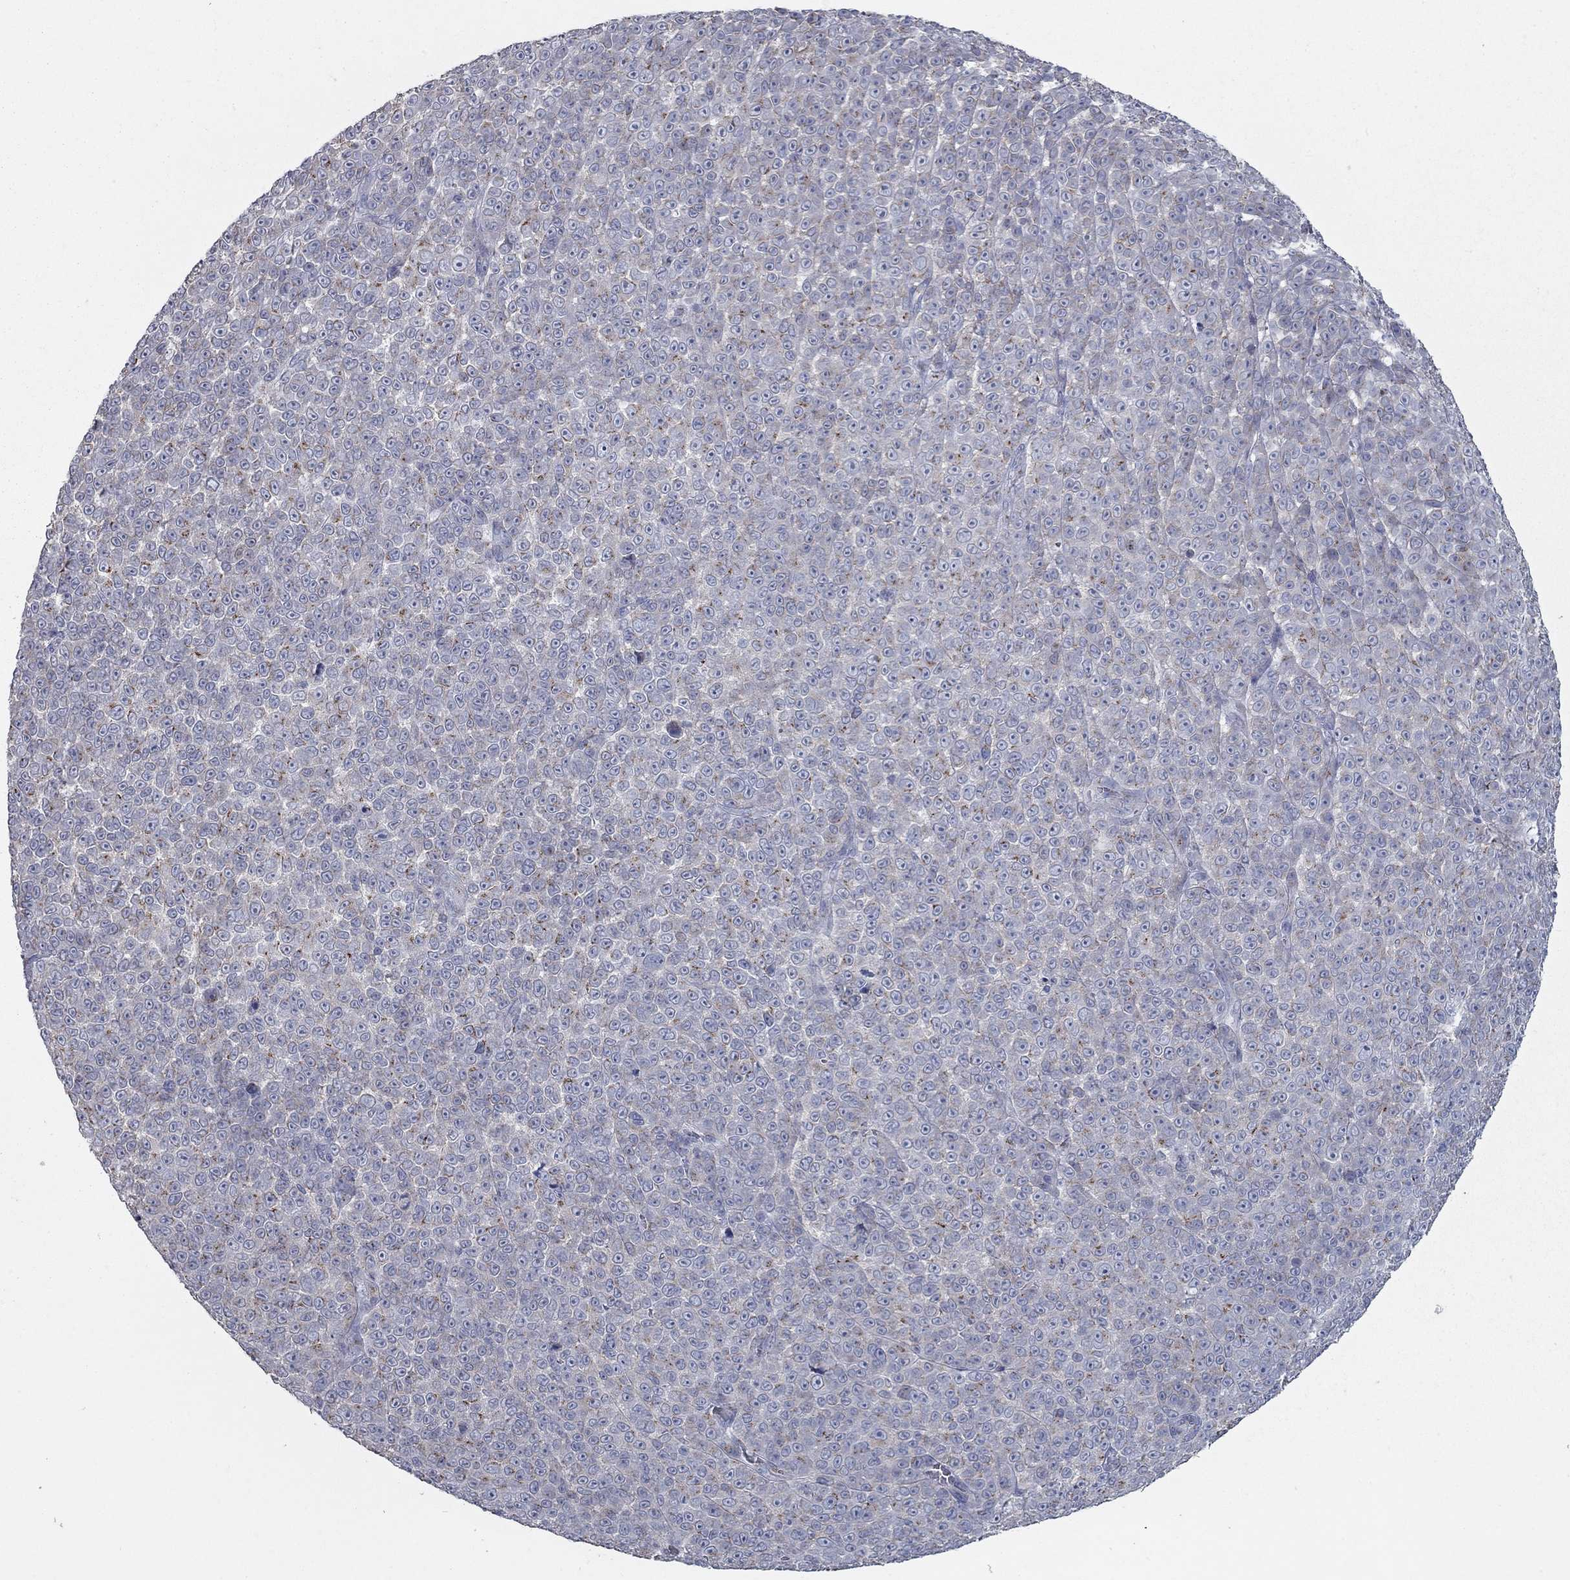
{"staining": {"intensity": "strong", "quantity": "<25%", "location": "cytoplasmic/membranous"}, "tissue": "melanoma", "cell_type": "Tumor cells", "image_type": "cancer", "snomed": [{"axis": "morphology", "description": "Malignant melanoma, NOS"}, {"axis": "topography", "description": "Skin"}], "caption": "Strong cytoplasmic/membranous positivity for a protein is present in approximately <25% of tumor cells of melanoma using IHC.", "gene": "KIAA0319L", "patient": {"sex": "female", "age": 95}}